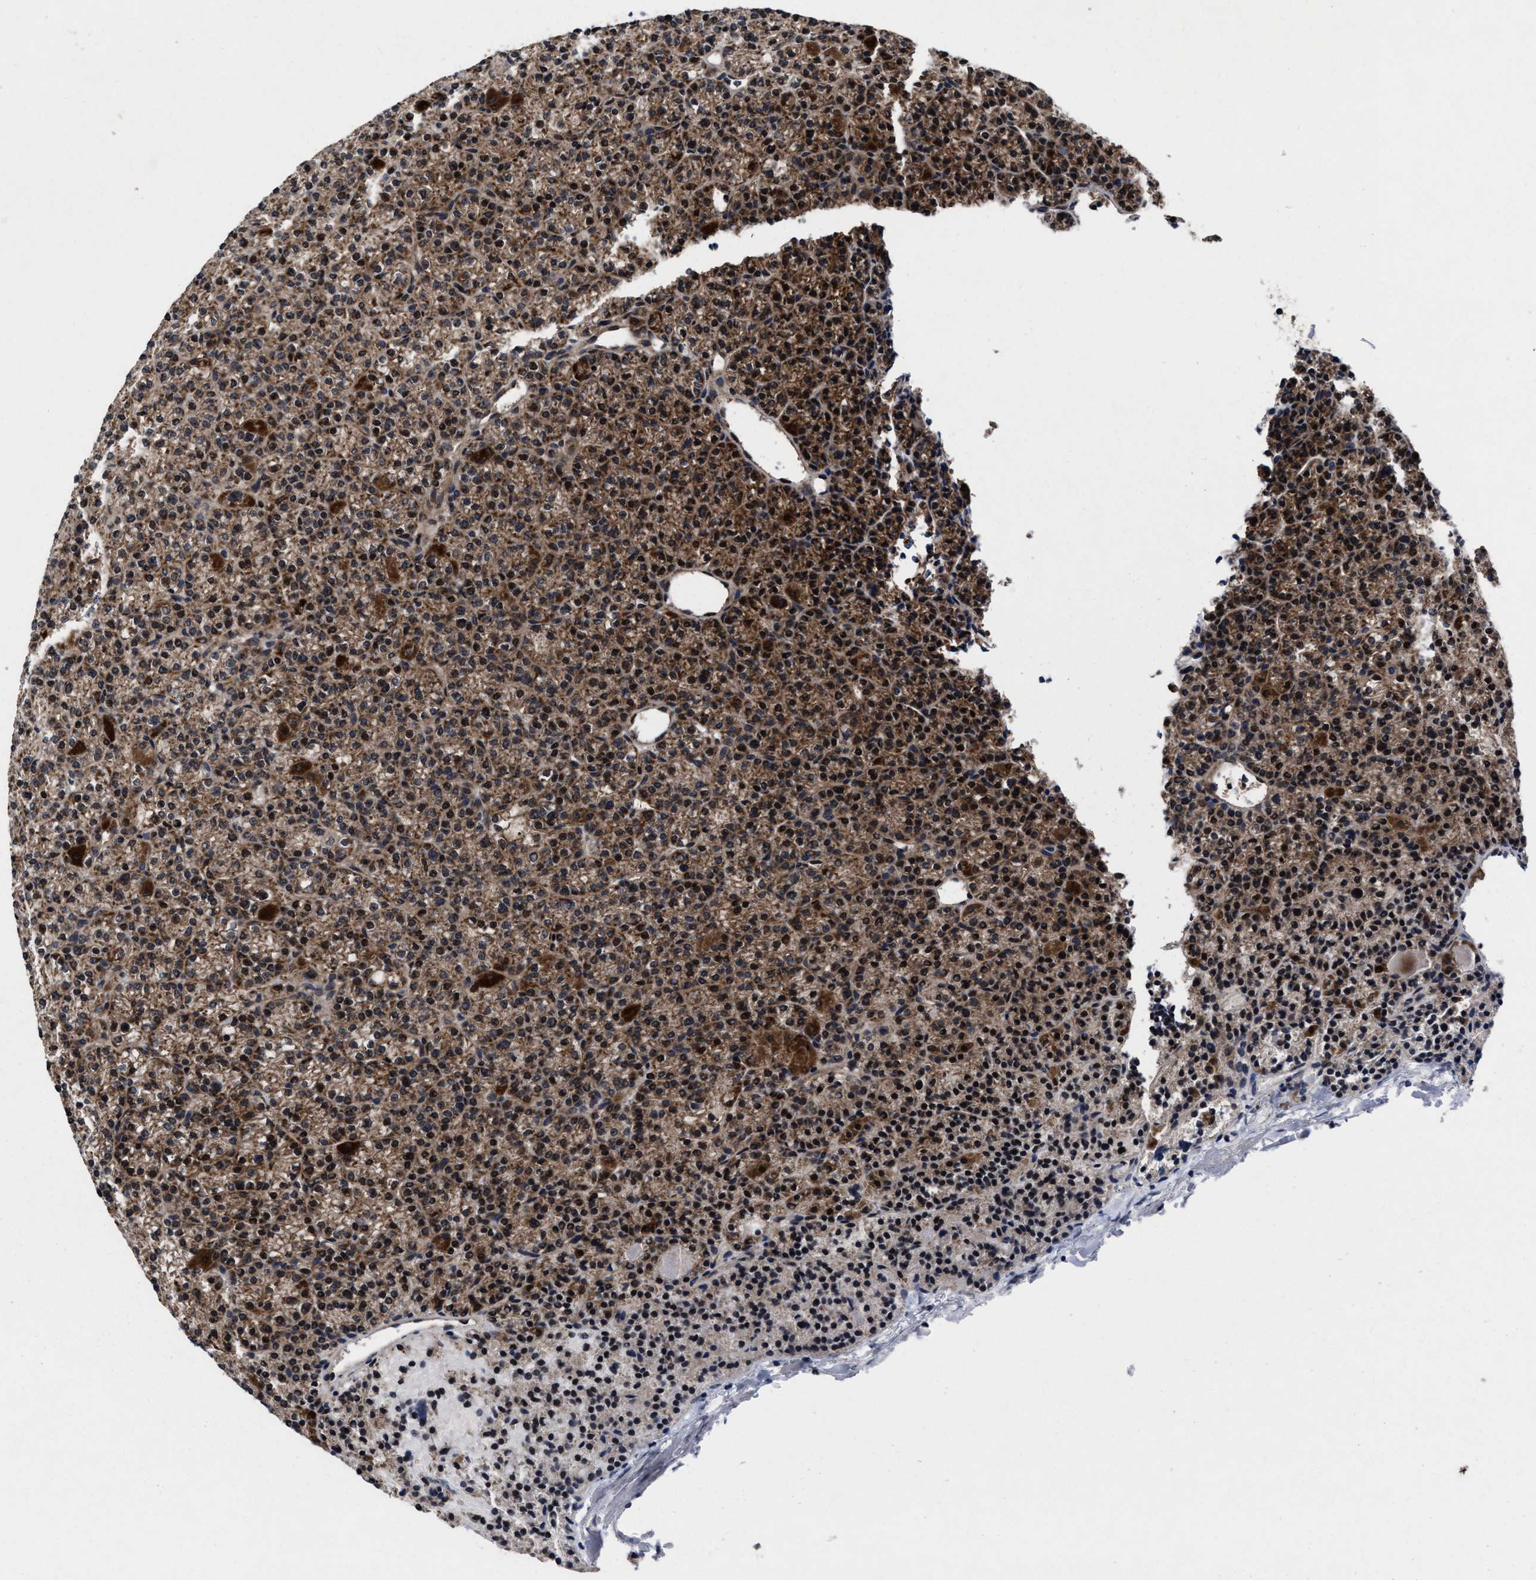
{"staining": {"intensity": "strong", "quantity": ">75%", "location": "cytoplasmic/membranous"}, "tissue": "parathyroid gland", "cell_type": "Glandular cells", "image_type": "normal", "snomed": [{"axis": "morphology", "description": "Normal tissue, NOS"}, {"axis": "morphology", "description": "Adenoma, NOS"}, {"axis": "topography", "description": "Parathyroid gland"}], "caption": "IHC staining of unremarkable parathyroid gland, which reveals high levels of strong cytoplasmic/membranous positivity in about >75% of glandular cells indicating strong cytoplasmic/membranous protein positivity. The staining was performed using DAB (brown) for protein detection and nuclei were counterstained in hematoxylin (blue).", "gene": "MRPL50", "patient": {"sex": "female", "age": 64}}